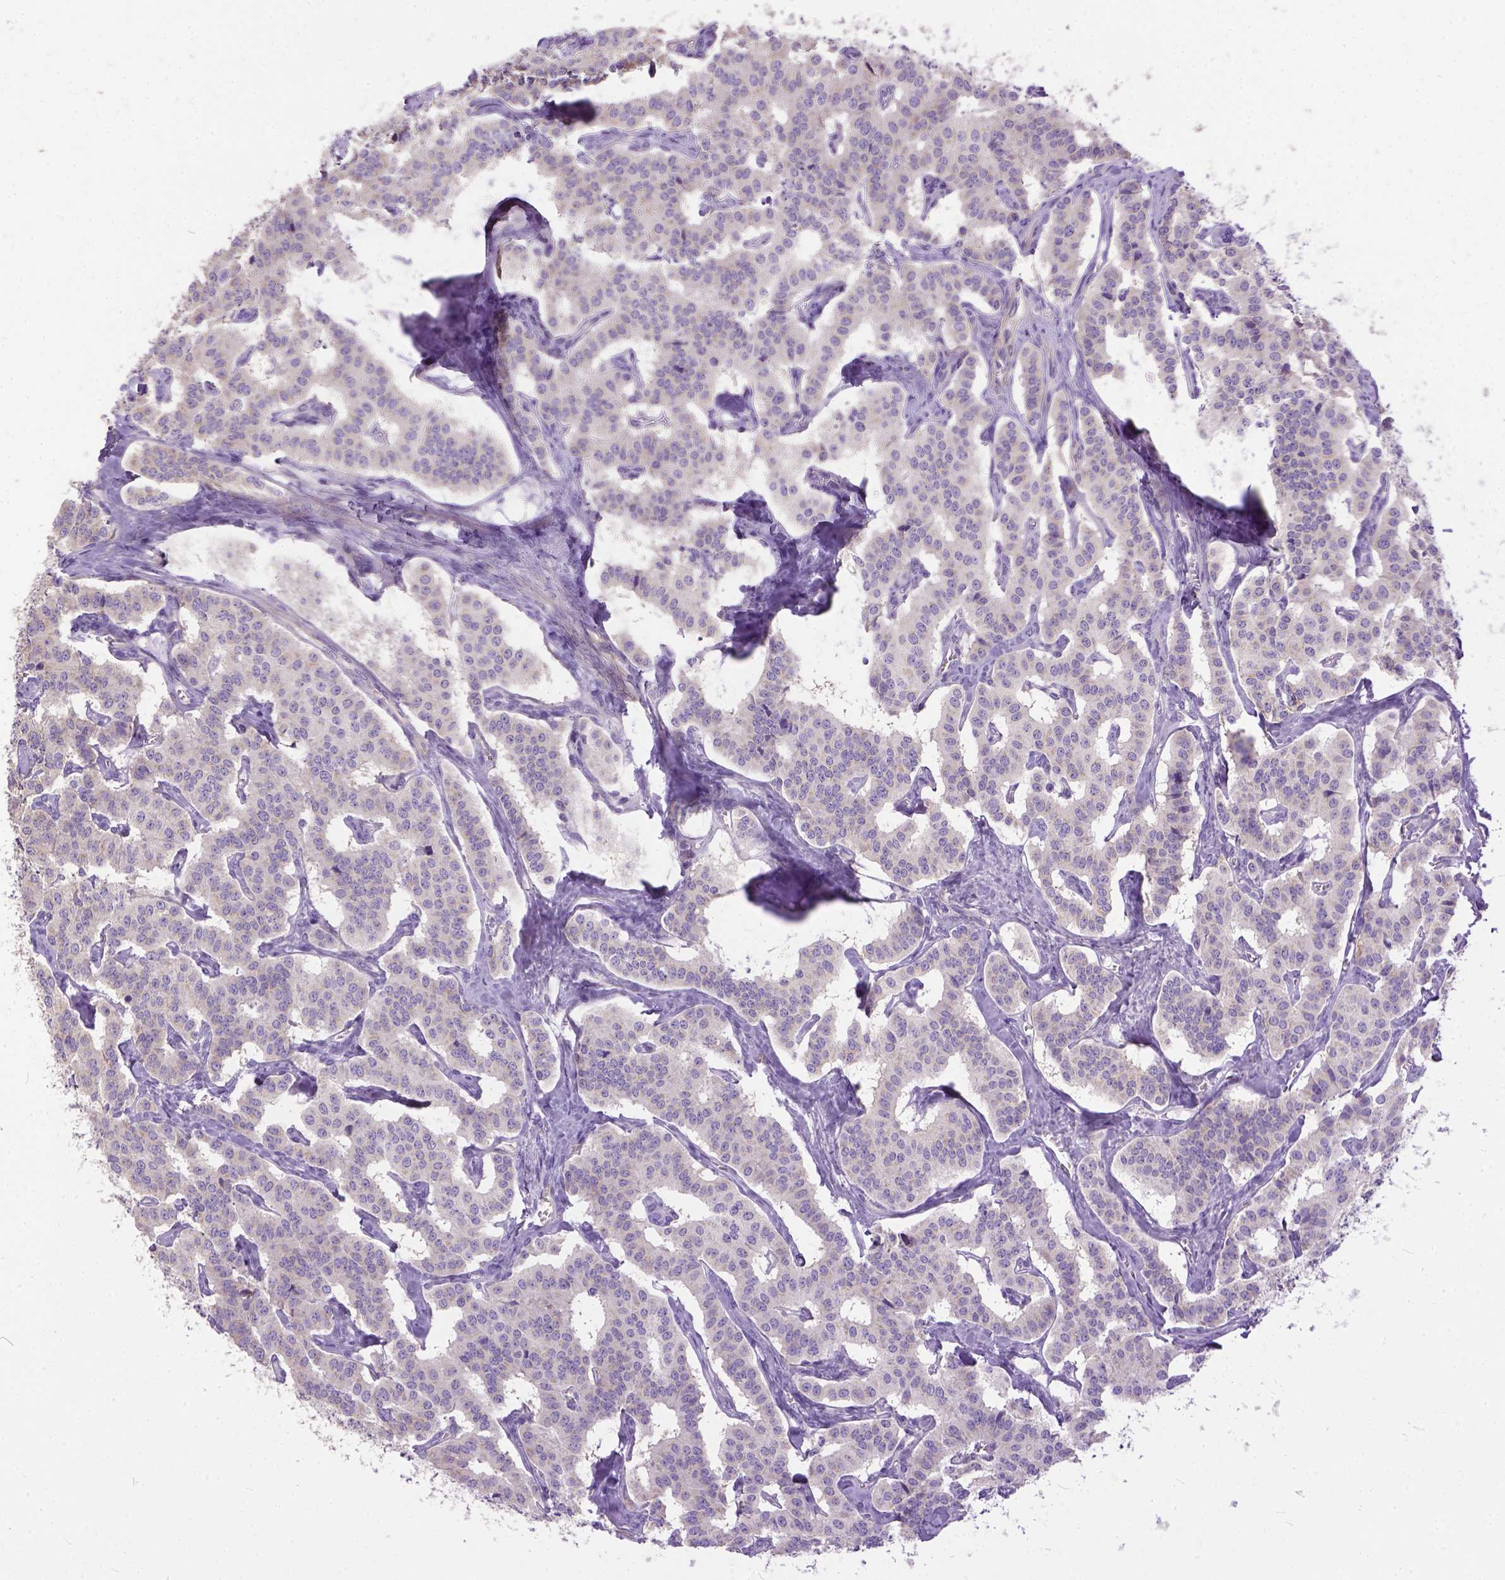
{"staining": {"intensity": "negative", "quantity": "none", "location": "none"}, "tissue": "carcinoid", "cell_type": "Tumor cells", "image_type": "cancer", "snomed": [{"axis": "morphology", "description": "Carcinoid, malignant, NOS"}, {"axis": "topography", "description": "Lung"}], "caption": "Carcinoid stained for a protein using IHC reveals no staining tumor cells.", "gene": "BANF2", "patient": {"sex": "female", "age": 46}}